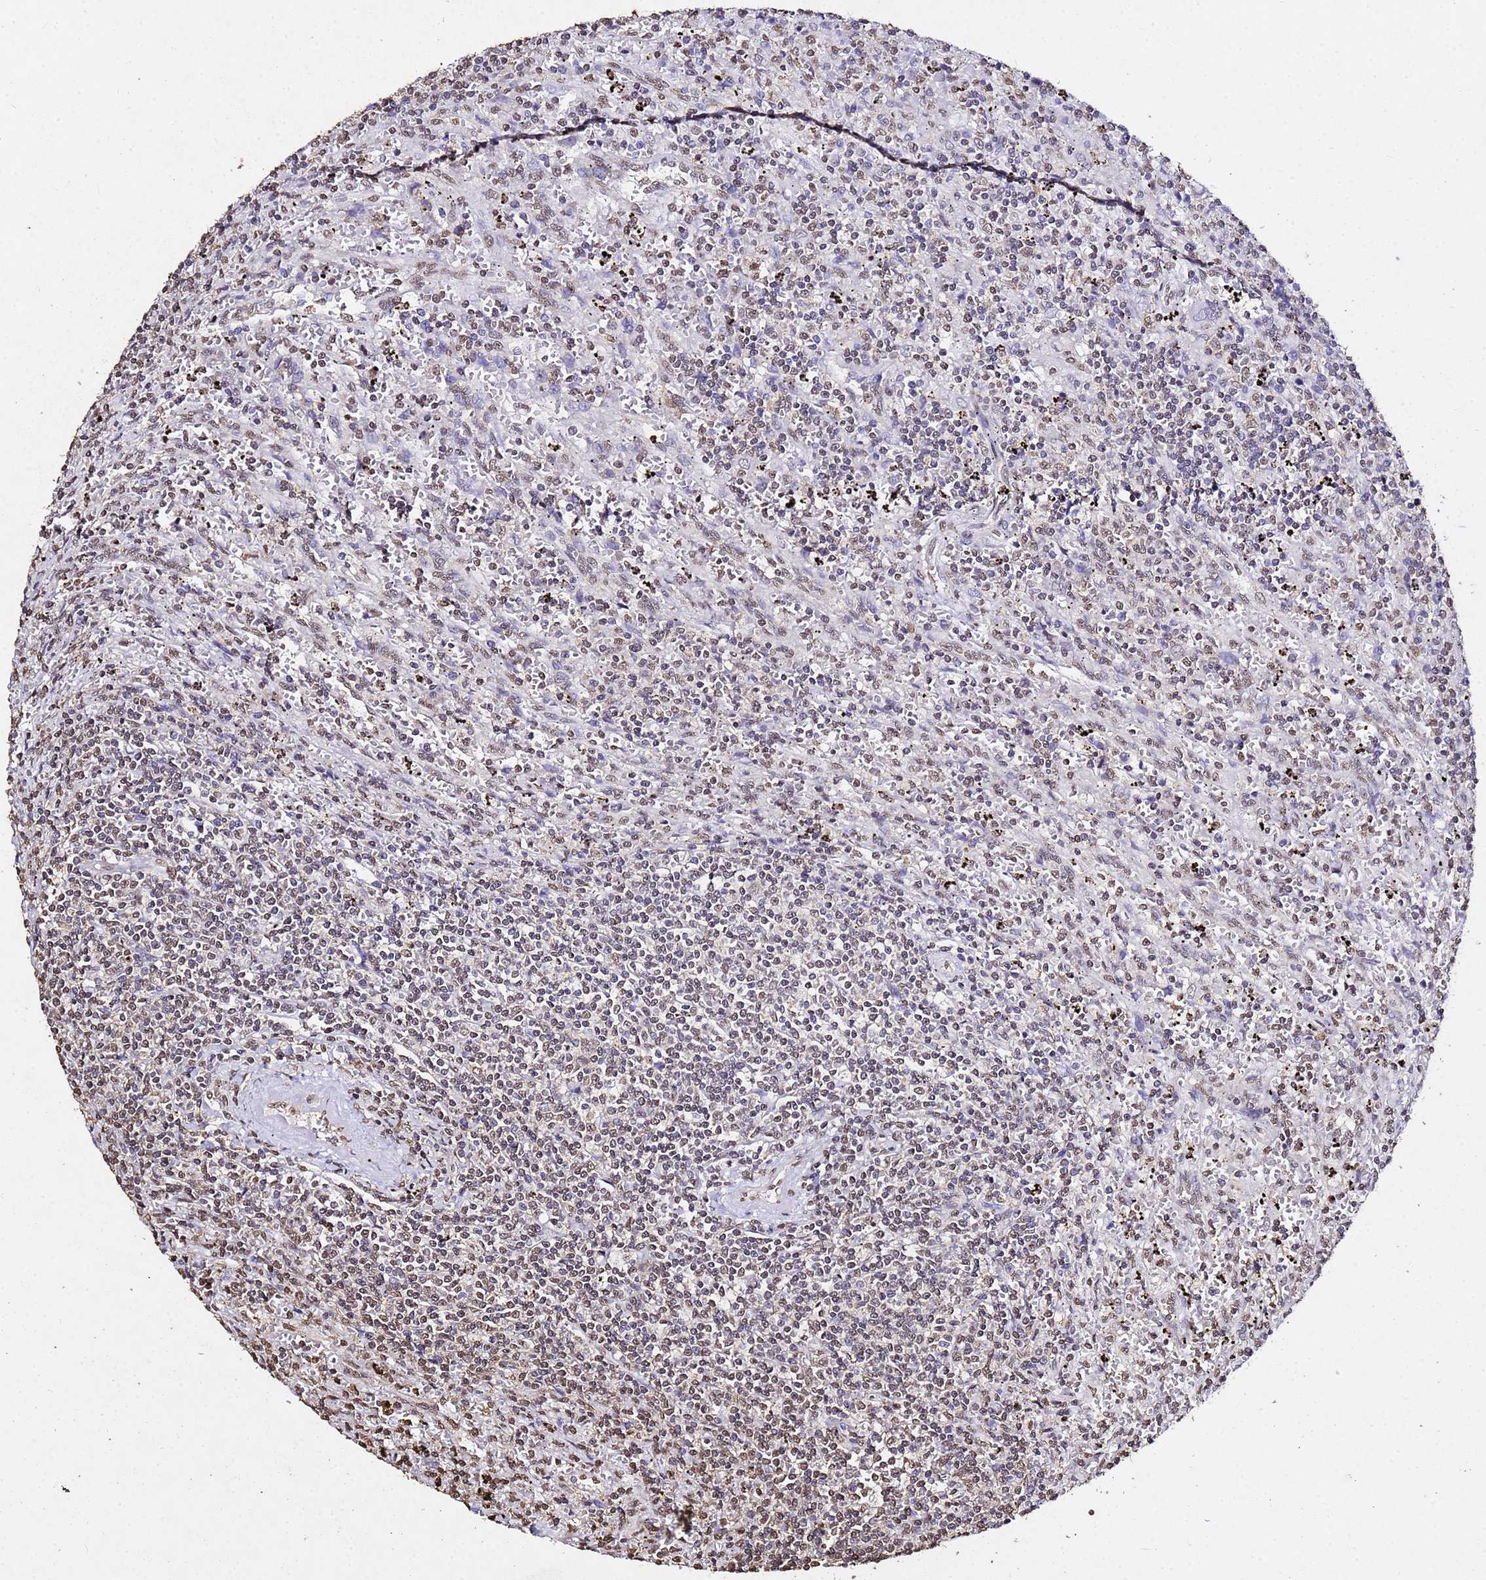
{"staining": {"intensity": "moderate", "quantity": "<25%", "location": "nuclear"}, "tissue": "lymphoma", "cell_type": "Tumor cells", "image_type": "cancer", "snomed": [{"axis": "morphology", "description": "Malignant lymphoma, non-Hodgkin's type, Low grade"}, {"axis": "topography", "description": "Spleen"}], "caption": "Immunohistochemistry (IHC) of low-grade malignant lymphoma, non-Hodgkin's type displays low levels of moderate nuclear staining in about <25% of tumor cells. Nuclei are stained in blue.", "gene": "MYOCD", "patient": {"sex": "male", "age": 76}}